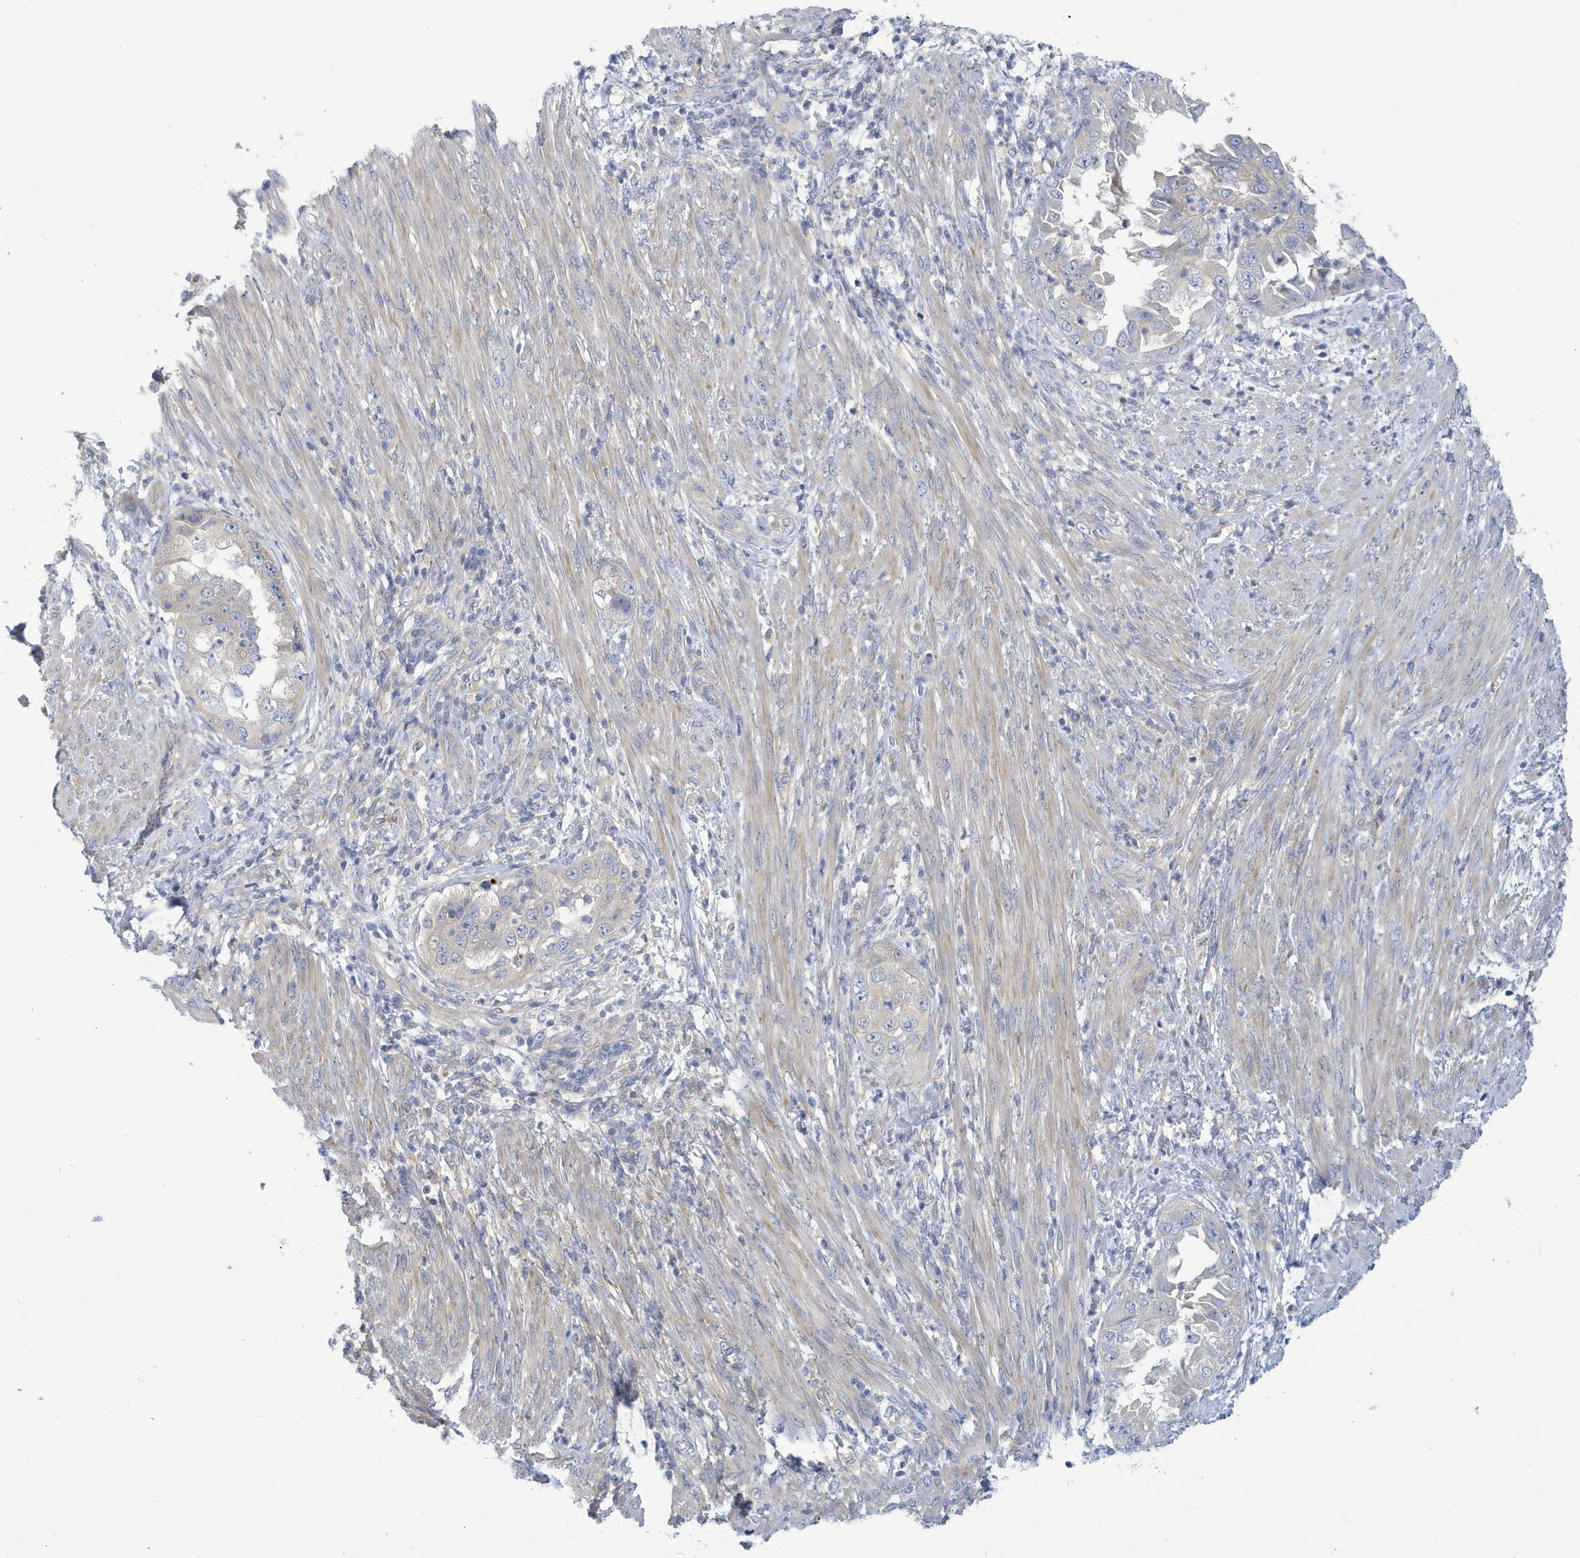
{"staining": {"intensity": "negative", "quantity": "none", "location": "none"}, "tissue": "endometrial cancer", "cell_type": "Tumor cells", "image_type": "cancer", "snomed": [{"axis": "morphology", "description": "Adenocarcinoma, NOS"}, {"axis": "topography", "description": "Endometrium"}], "caption": "Tumor cells are negative for brown protein staining in adenocarcinoma (endometrial).", "gene": "VTA1", "patient": {"sex": "female", "age": 85}}